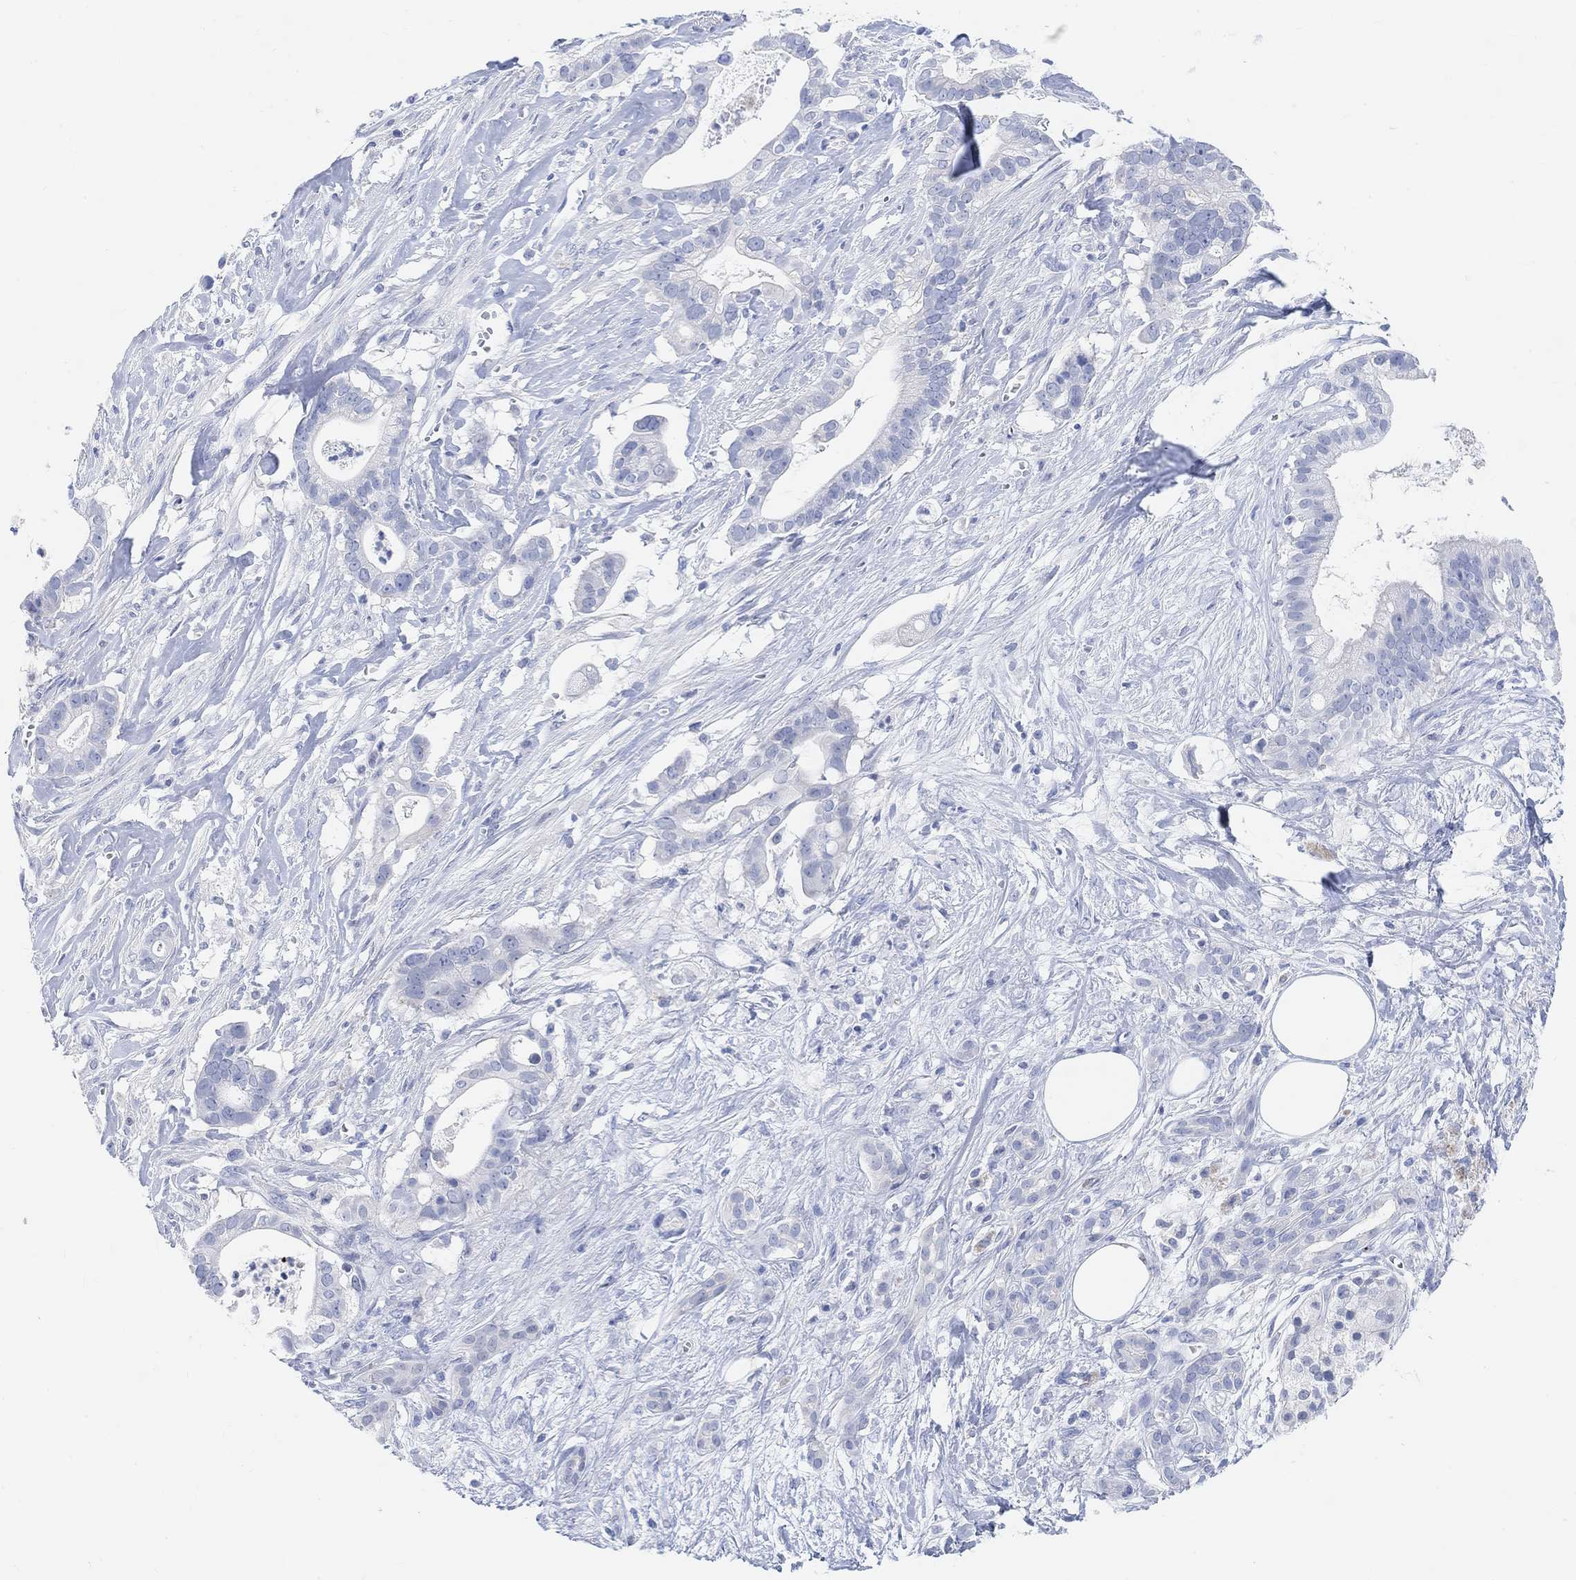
{"staining": {"intensity": "negative", "quantity": "none", "location": "none"}, "tissue": "pancreatic cancer", "cell_type": "Tumor cells", "image_type": "cancer", "snomed": [{"axis": "morphology", "description": "Adenocarcinoma, NOS"}, {"axis": "topography", "description": "Pancreas"}], "caption": "High power microscopy image of an immunohistochemistry image of pancreatic cancer (adenocarcinoma), revealing no significant positivity in tumor cells.", "gene": "ENO4", "patient": {"sex": "male", "age": 61}}